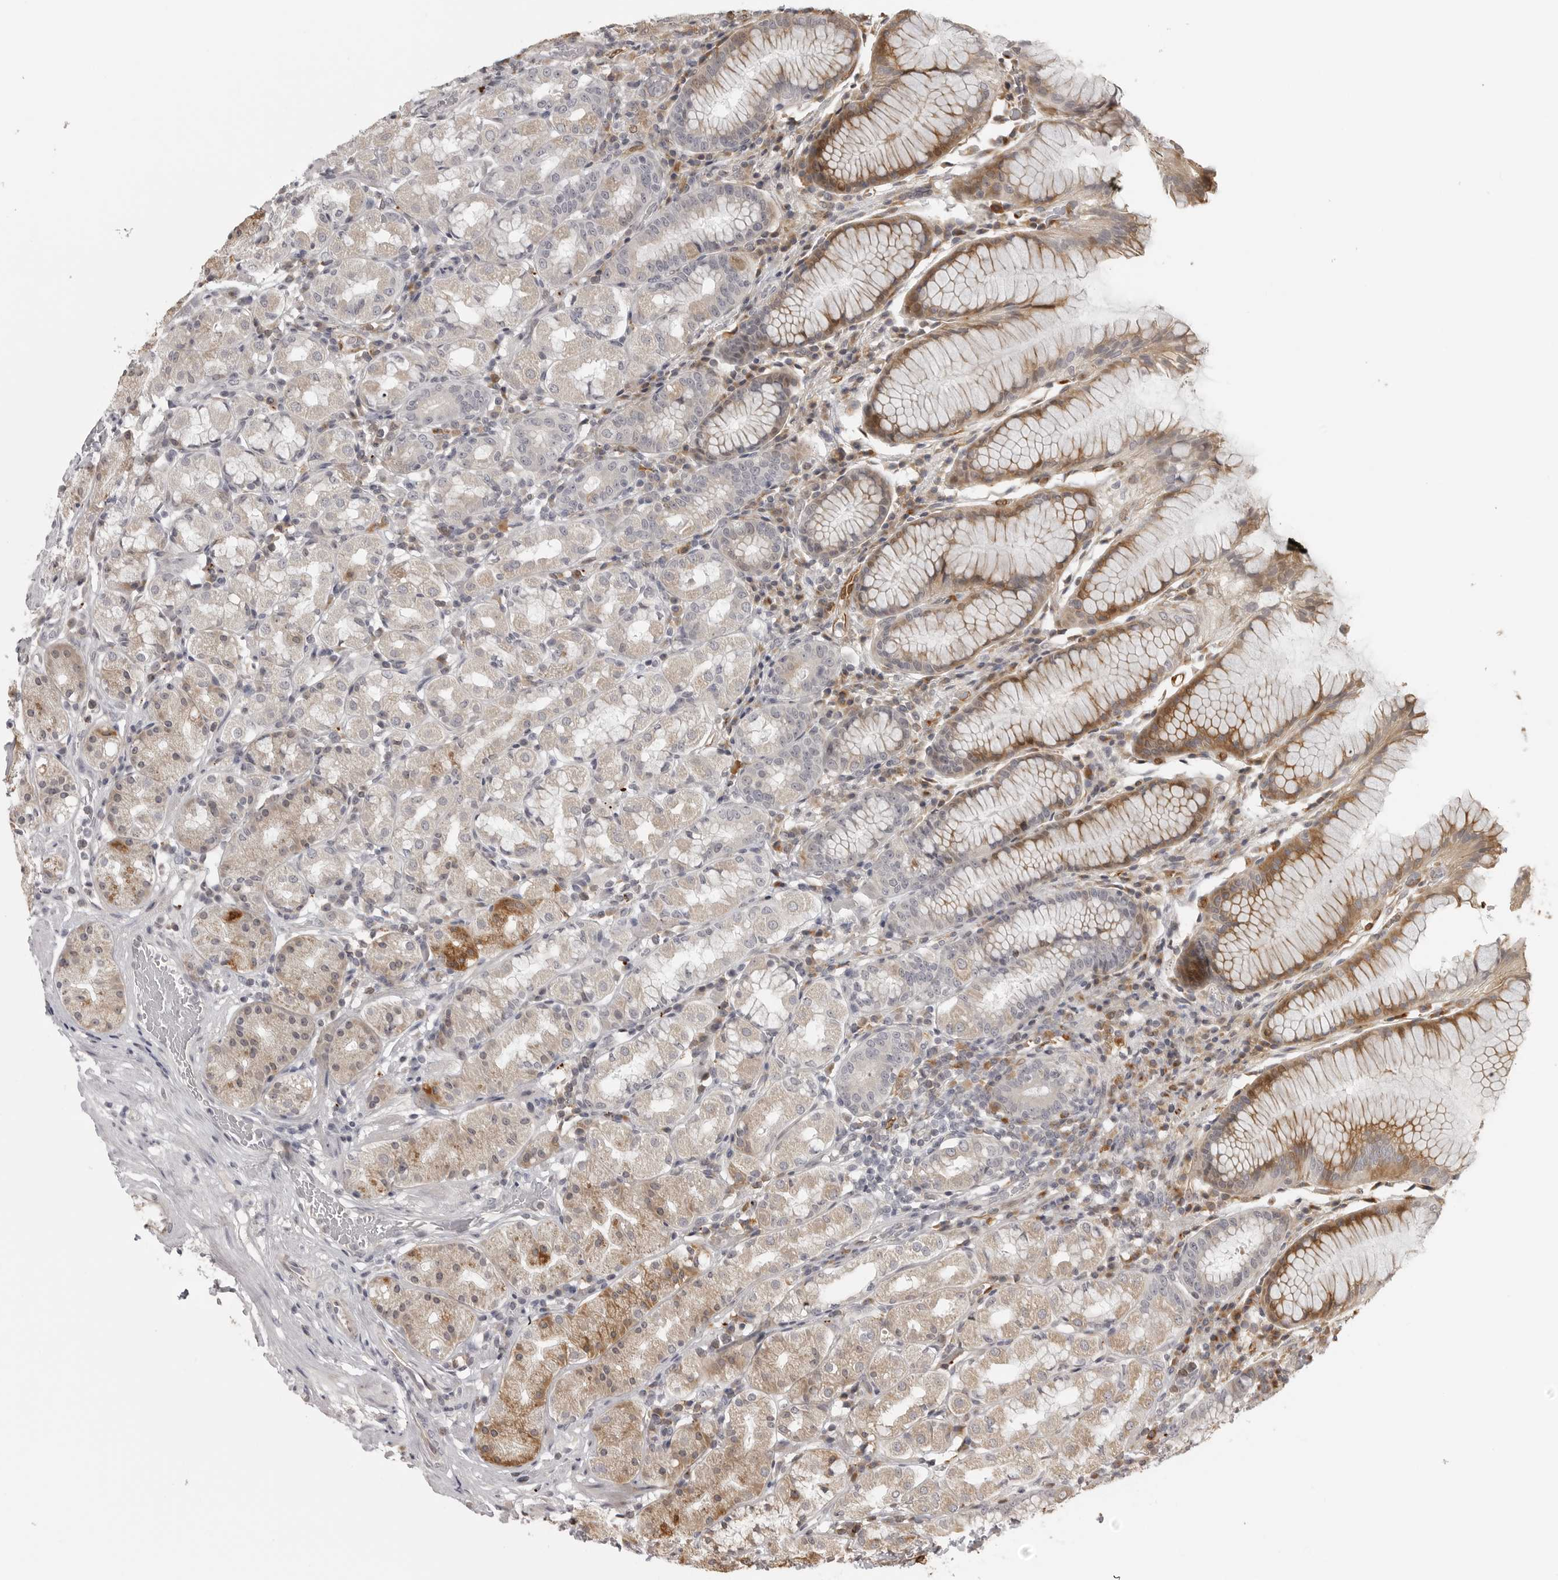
{"staining": {"intensity": "moderate", "quantity": "<25%", "location": "cytoplasmic/membranous"}, "tissue": "stomach", "cell_type": "Glandular cells", "image_type": "normal", "snomed": [{"axis": "morphology", "description": "Normal tissue, NOS"}, {"axis": "topography", "description": "Stomach, lower"}], "caption": "The photomicrograph reveals immunohistochemical staining of unremarkable stomach. There is moderate cytoplasmic/membranous expression is seen in approximately <25% of glandular cells.", "gene": "IDO1", "patient": {"sex": "female", "age": 56}}